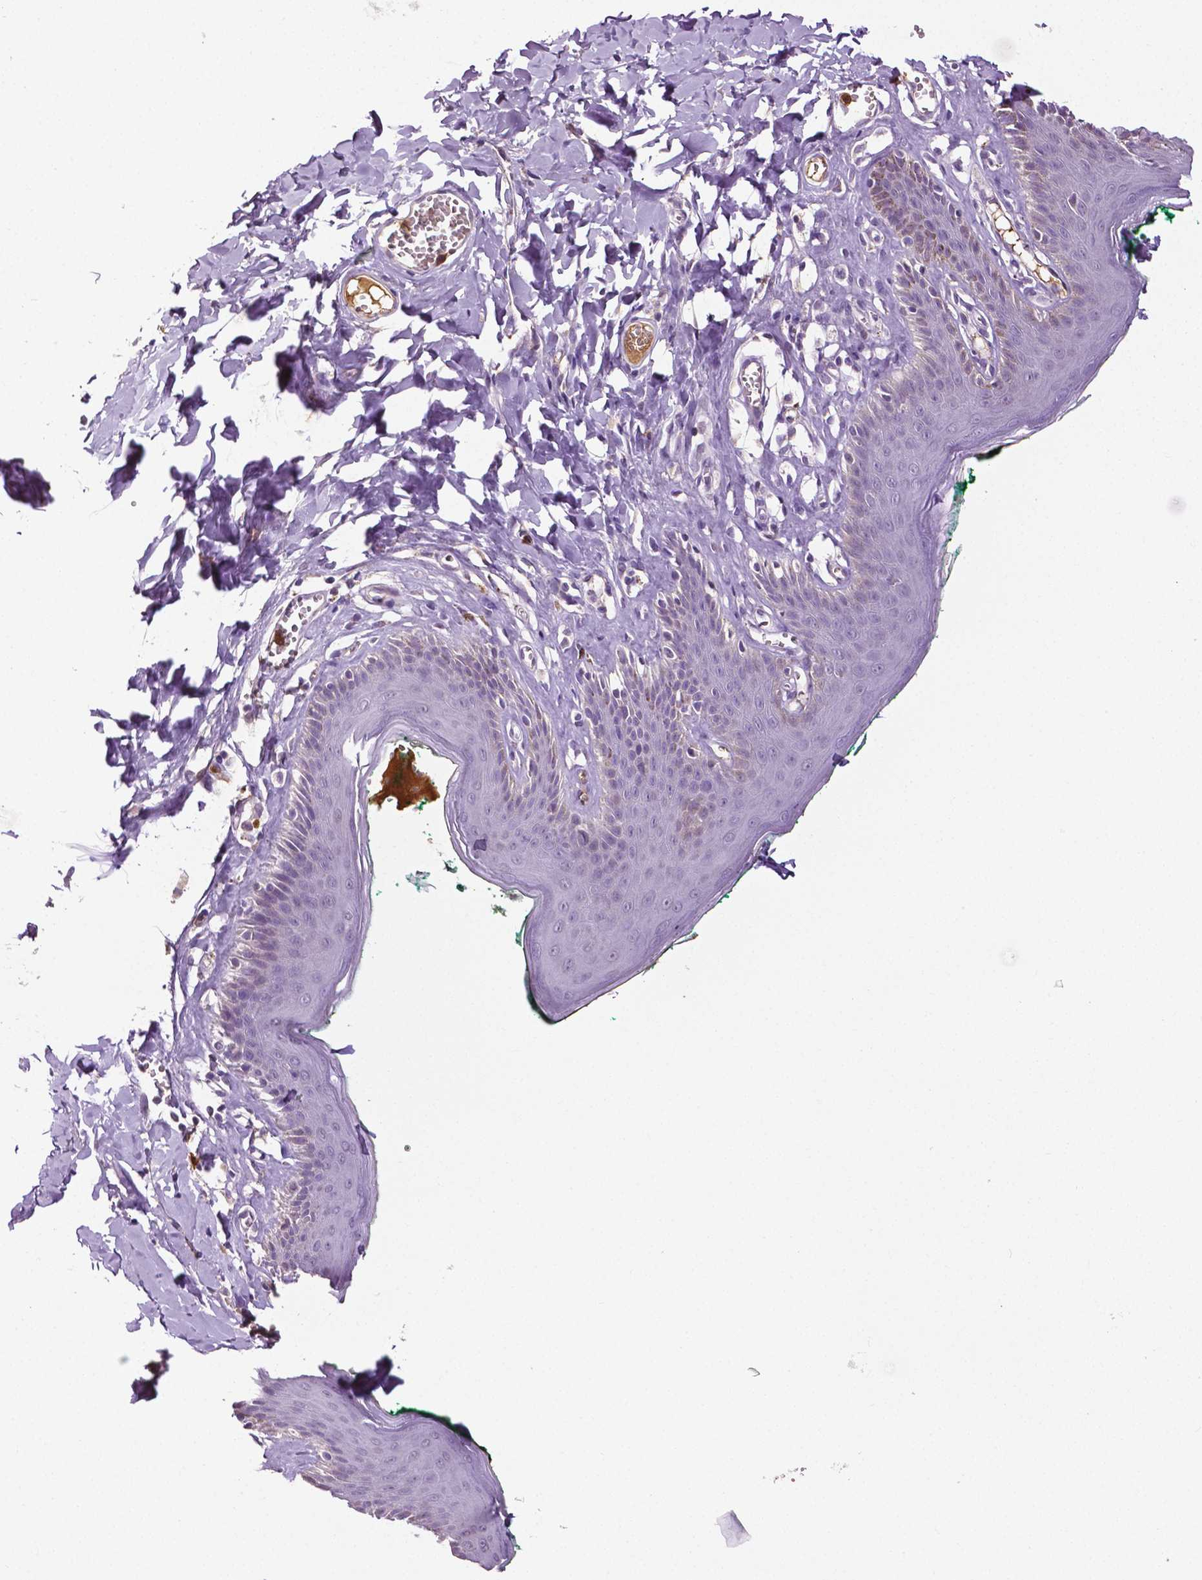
{"staining": {"intensity": "negative", "quantity": "none", "location": "none"}, "tissue": "skin", "cell_type": "Epidermal cells", "image_type": "normal", "snomed": [{"axis": "morphology", "description": "Normal tissue, NOS"}, {"axis": "topography", "description": "Vulva"}, {"axis": "topography", "description": "Peripheral nerve tissue"}], "caption": "Protein analysis of normal skin shows no significant expression in epidermal cells.", "gene": "PTPN5", "patient": {"sex": "female", "age": 66}}